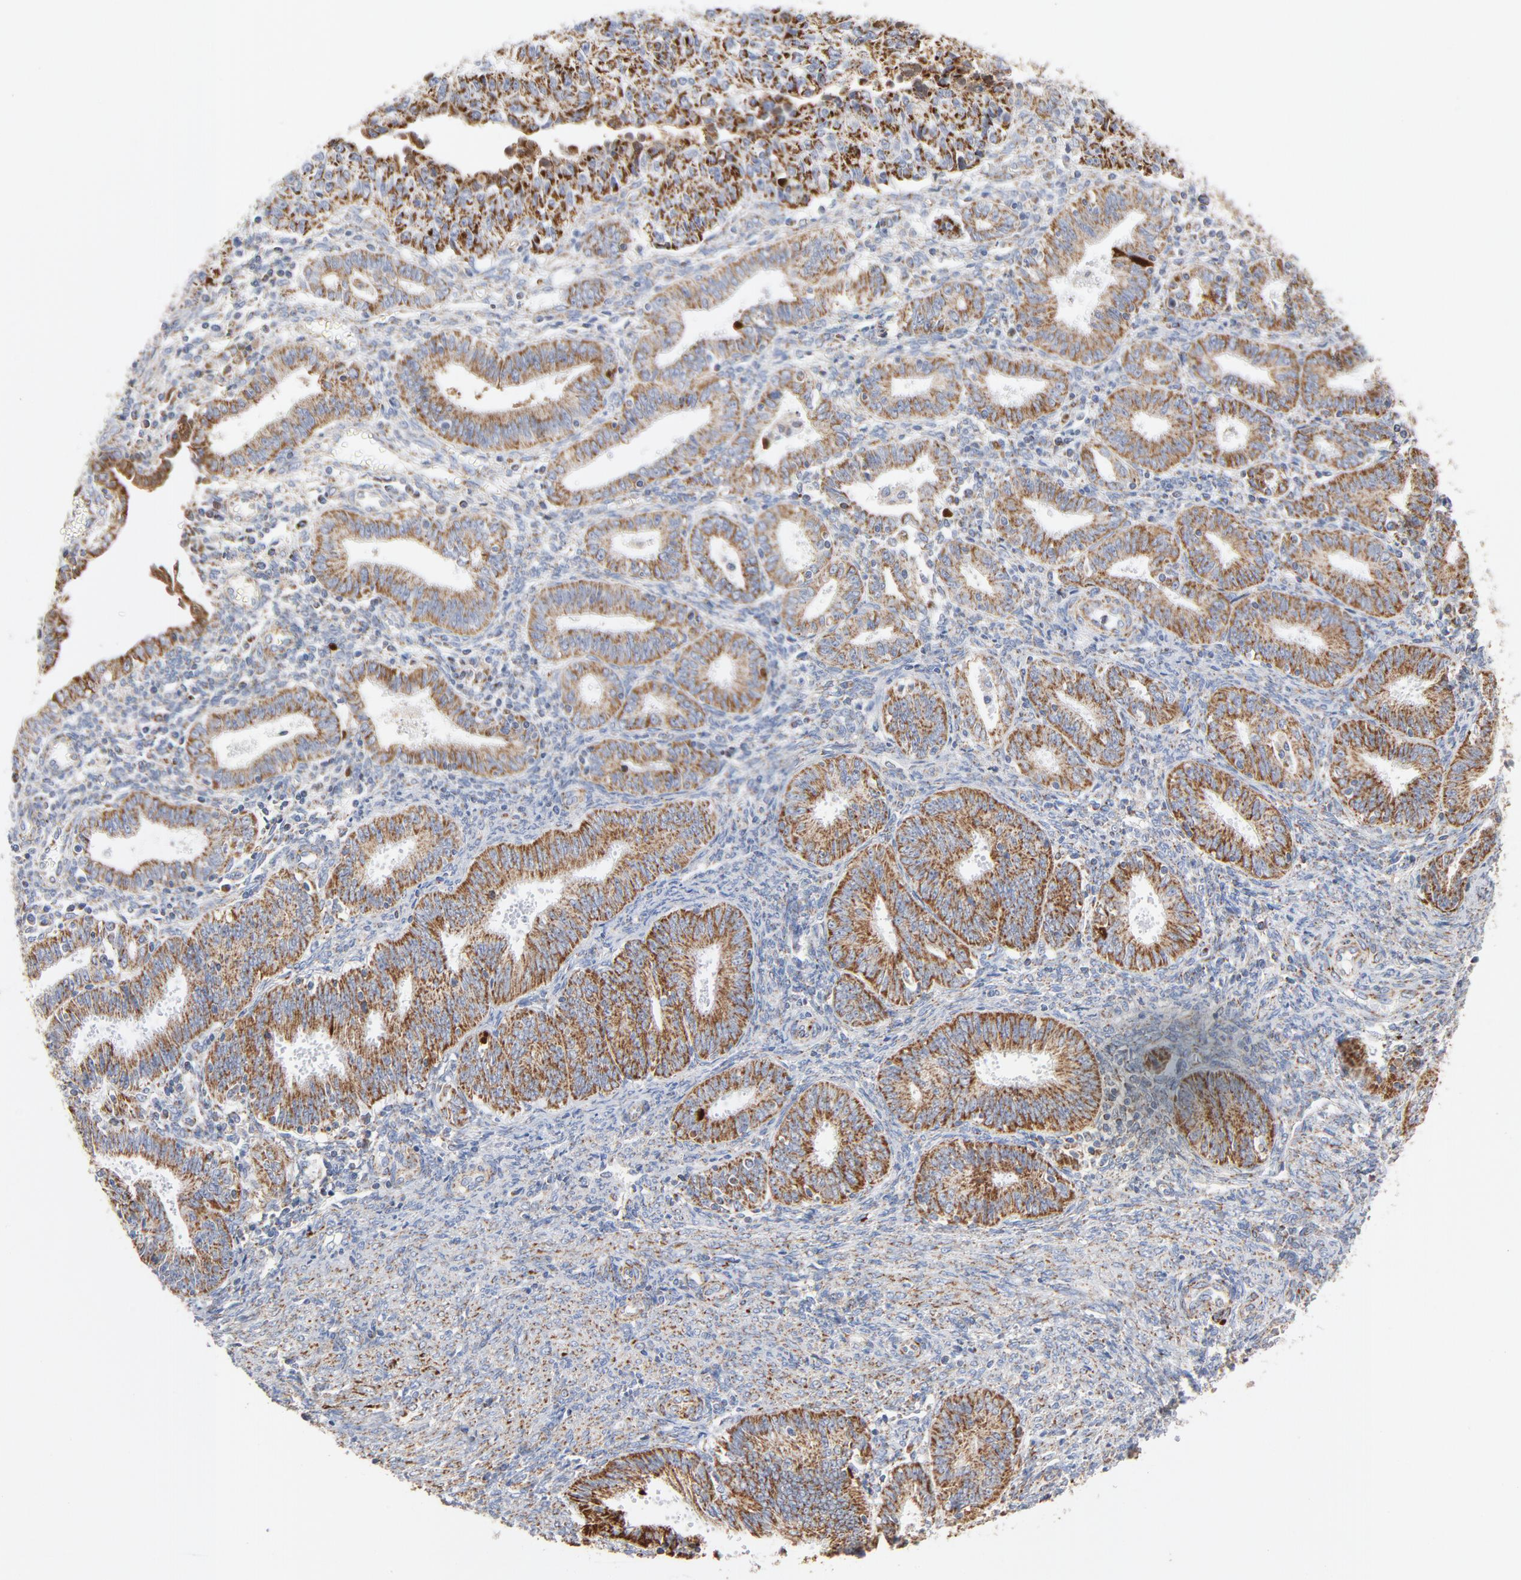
{"staining": {"intensity": "strong", "quantity": ">75%", "location": "cytoplasmic/membranous"}, "tissue": "endometrial cancer", "cell_type": "Tumor cells", "image_type": "cancer", "snomed": [{"axis": "morphology", "description": "Adenocarcinoma, NOS"}, {"axis": "topography", "description": "Endometrium"}], "caption": "Protein analysis of endometrial cancer (adenocarcinoma) tissue demonstrates strong cytoplasmic/membranous positivity in about >75% of tumor cells.", "gene": "DIABLO", "patient": {"sex": "female", "age": 42}}